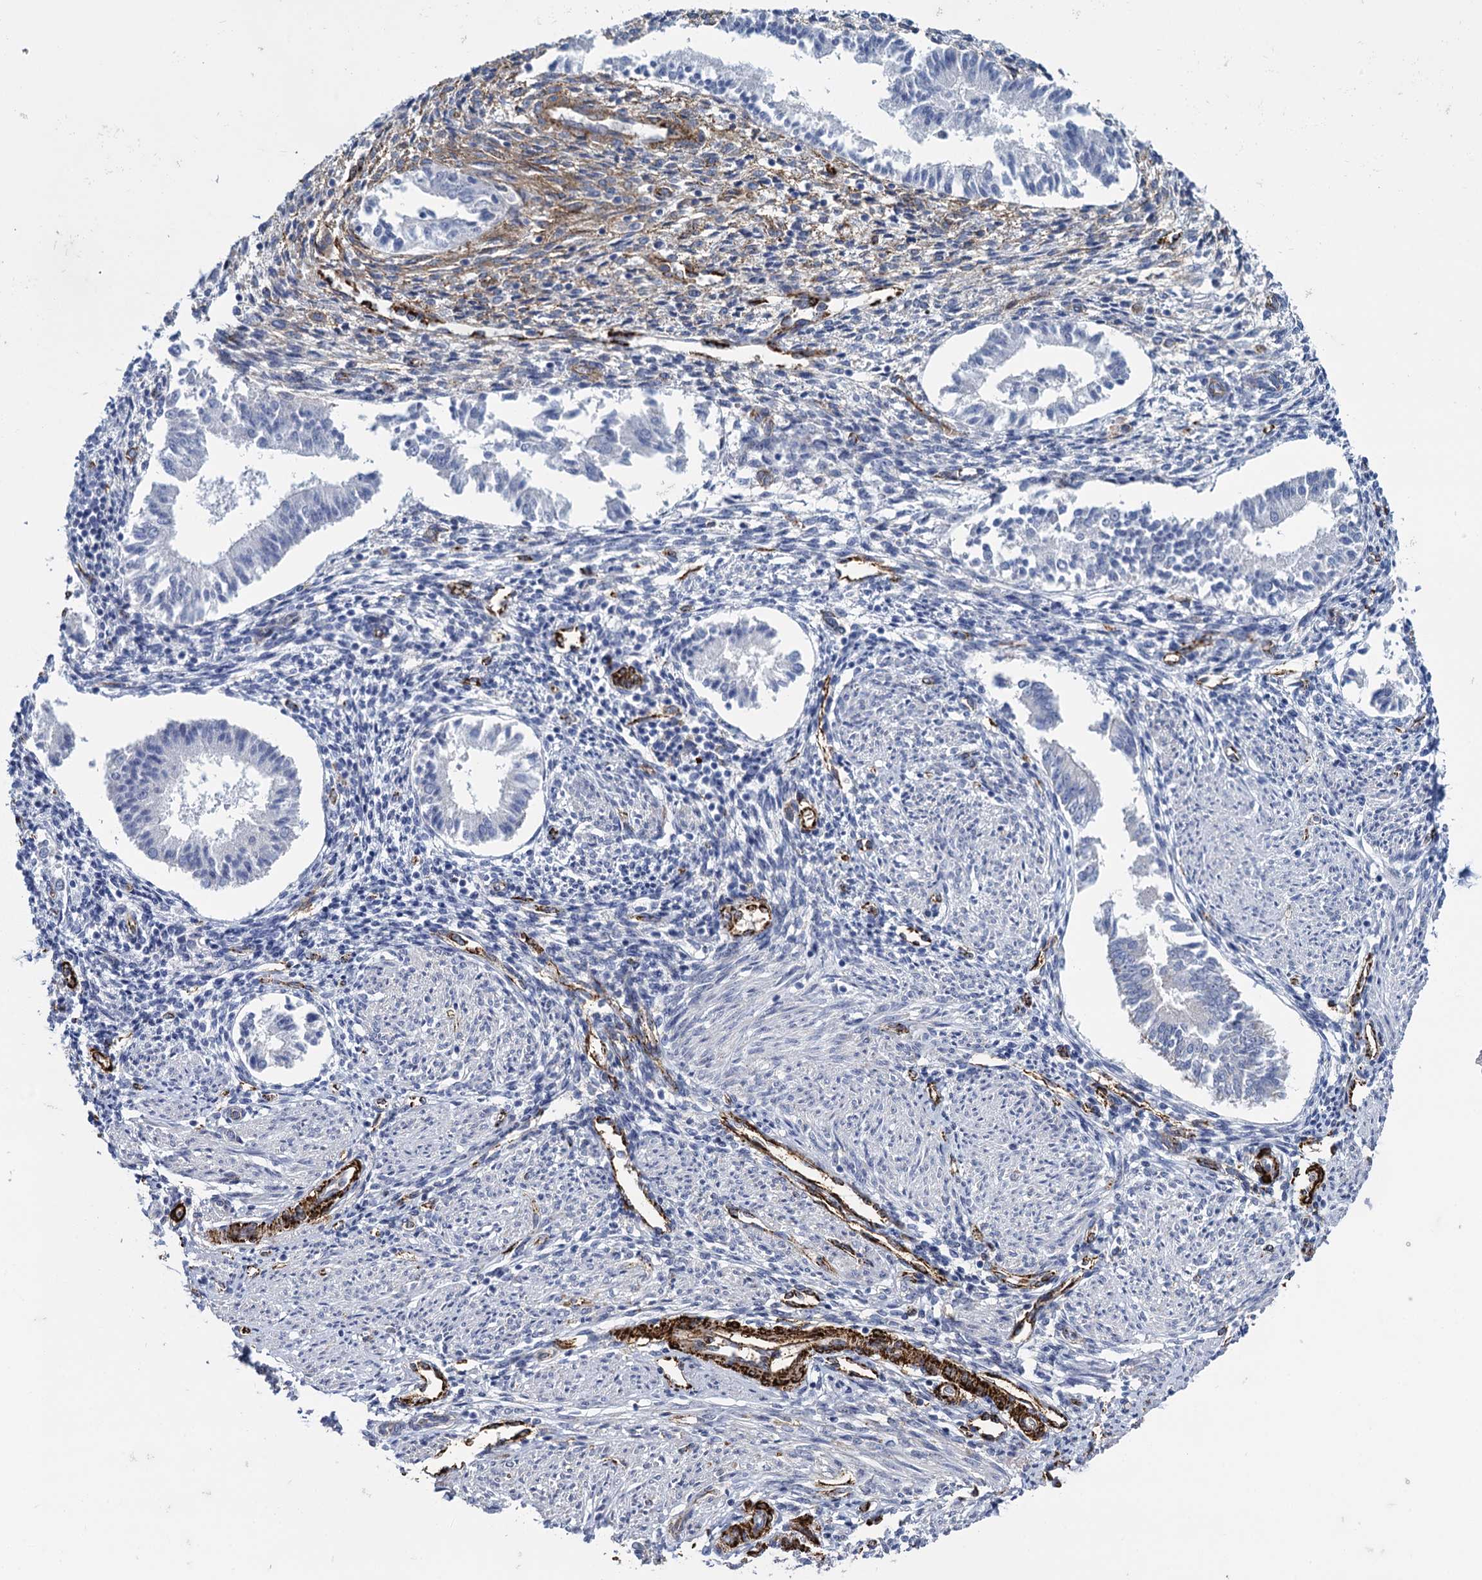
{"staining": {"intensity": "strong", "quantity": "<25%", "location": "cytoplasmic/membranous"}, "tissue": "endometrium", "cell_type": "Cells in endometrial stroma", "image_type": "normal", "snomed": [{"axis": "morphology", "description": "Normal tissue, NOS"}, {"axis": "topography", "description": "Uterus"}, {"axis": "topography", "description": "Endometrium"}], "caption": "Immunohistochemical staining of normal human endometrium reveals medium levels of strong cytoplasmic/membranous positivity in about <25% of cells in endometrial stroma. The staining is performed using DAB (3,3'-diaminobenzidine) brown chromogen to label protein expression. The nuclei are counter-stained blue using hematoxylin.", "gene": "SNCG", "patient": {"sex": "female", "age": 48}}